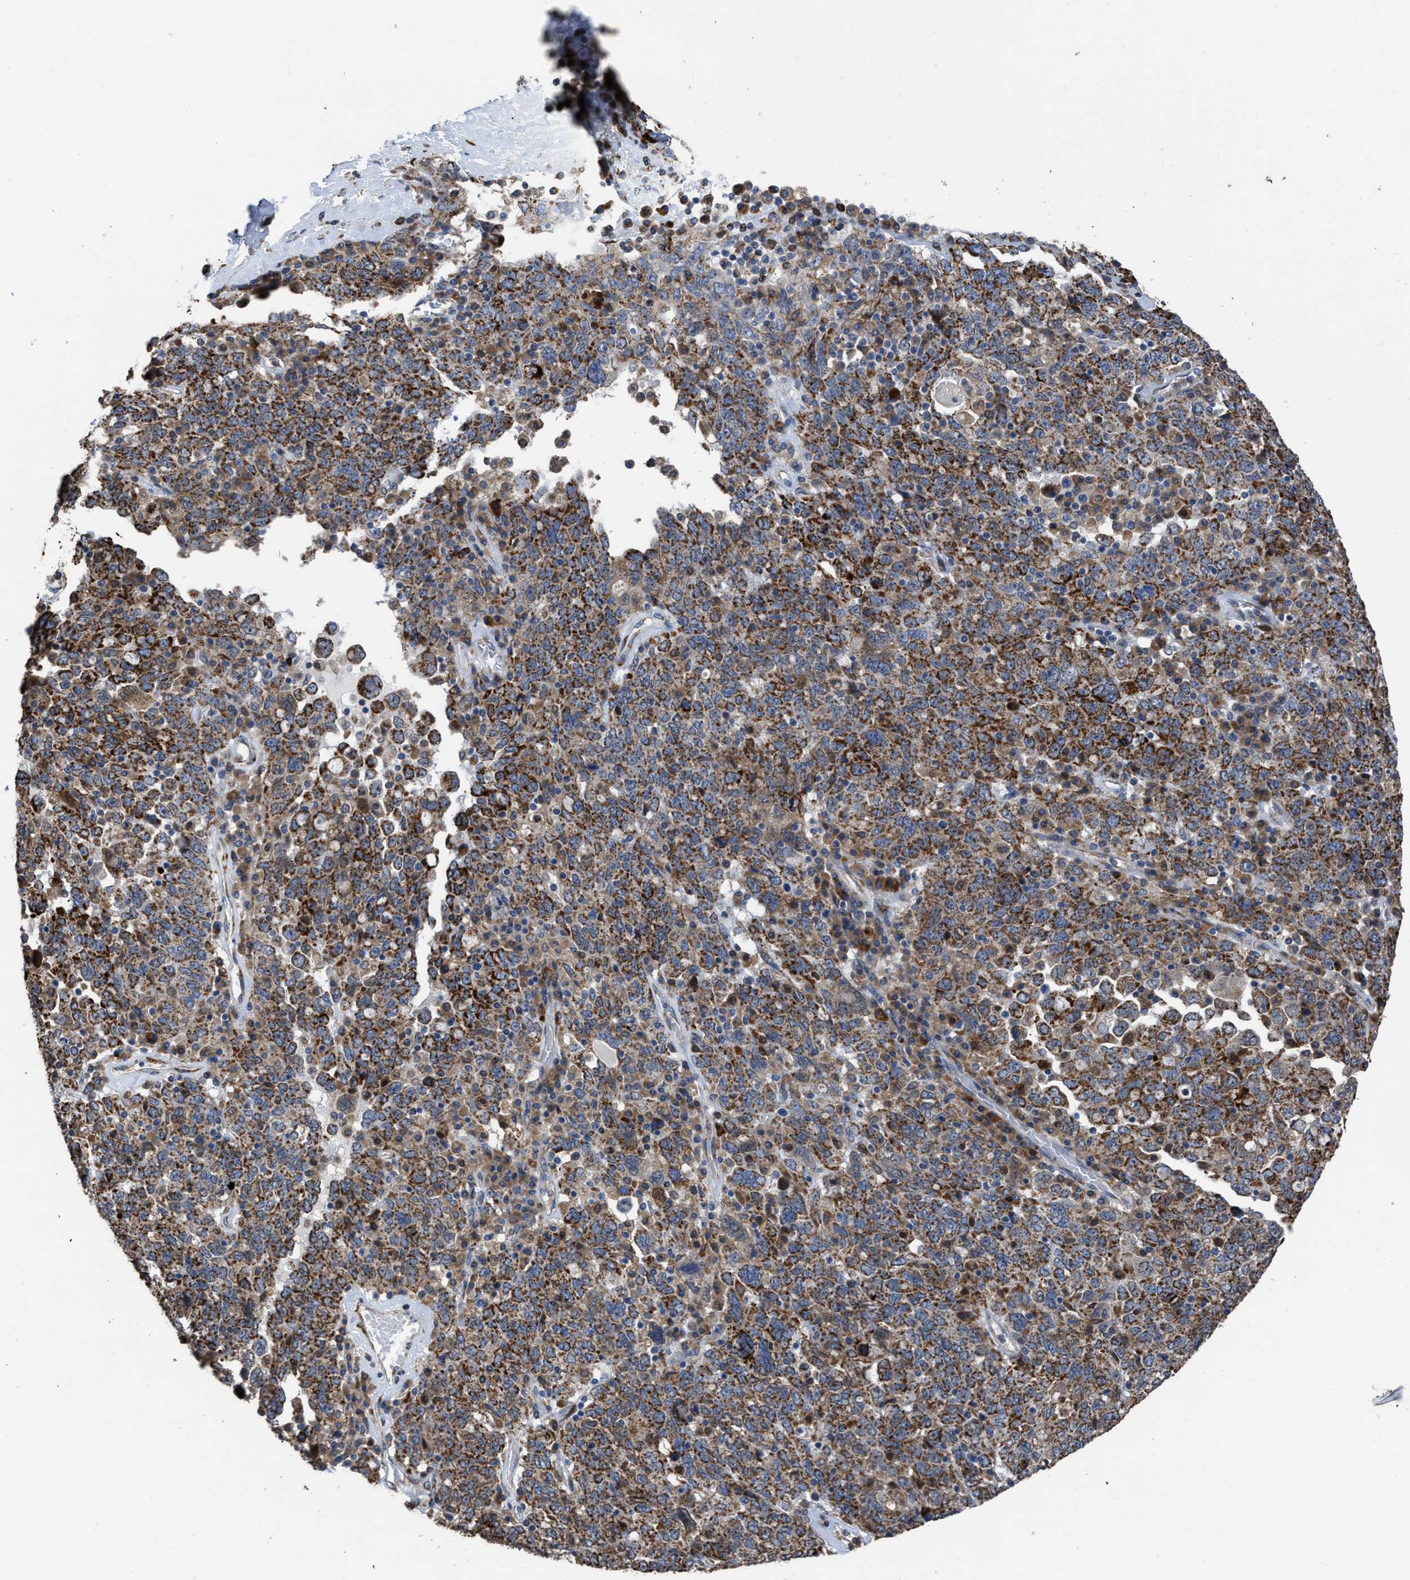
{"staining": {"intensity": "strong", "quantity": ">75%", "location": "cytoplasmic/membranous"}, "tissue": "ovarian cancer", "cell_type": "Tumor cells", "image_type": "cancer", "snomed": [{"axis": "morphology", "description": "Carcinoma, endometroid"}, {"axis": "topography", "description": "Ovary"}], "caption": "A high amount of strong cytoplasmic/membranous positivity is appreciated in approximately >75% of tumor cells in endometroid carcinoma (ovarian) tissue.", "gene": "AK2", "patient": {"sex": "female", "age": 62}}